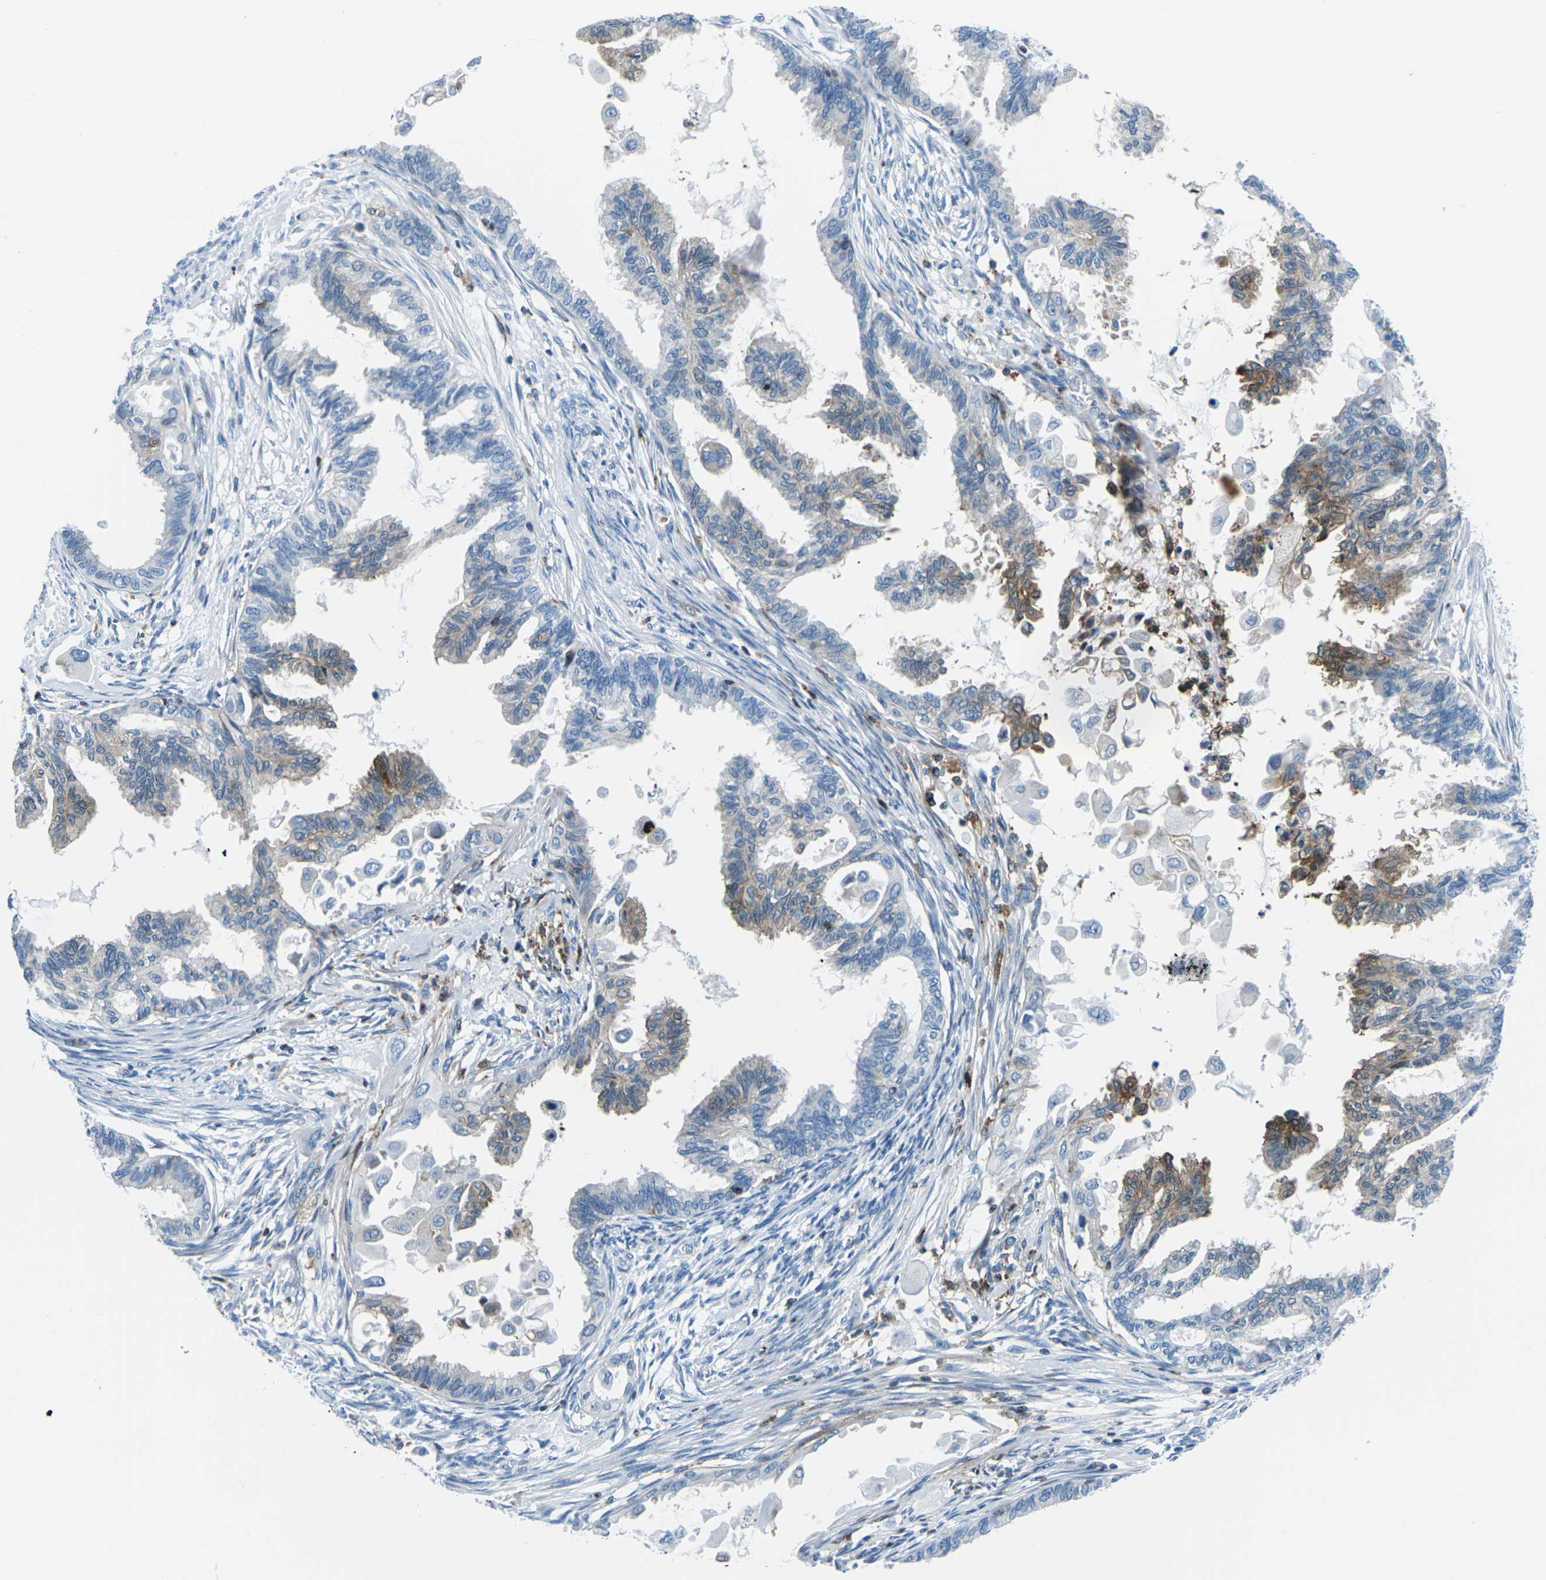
{"staining": {"intensity": "moderate", "quantity": "<25%", "location": "cytoplasmic/membranous"}, "tissue": "cervical cancer", "cell_type": "Tumor cells", "image_type": "cancer", "snomed": [{"axis": "morphology", "description": "Normal tissue, NOS"}, {"axis": "morphology", "description": "Adenocarcinoma, NOS"}, {"axis": "topography", "description": "Cervix"}, {"axis": "topography", "description": "Endometrium"}], "caption": "IHC staining of cervical adenocarcinoma, which exhibits low levels of moderate cytoplasmic/membranous expression in approximately <25% of tumor cells indicating moderate cytoplasmic/membranous protein expression. The staining was performed using DAB (3,3'-diaminobenzidine) (brown) for protein detection and nuclei were counterstained in hematoxylin (blue).", "gene": "SOCS4", "patient": {"sex": "female", "age": 86}}